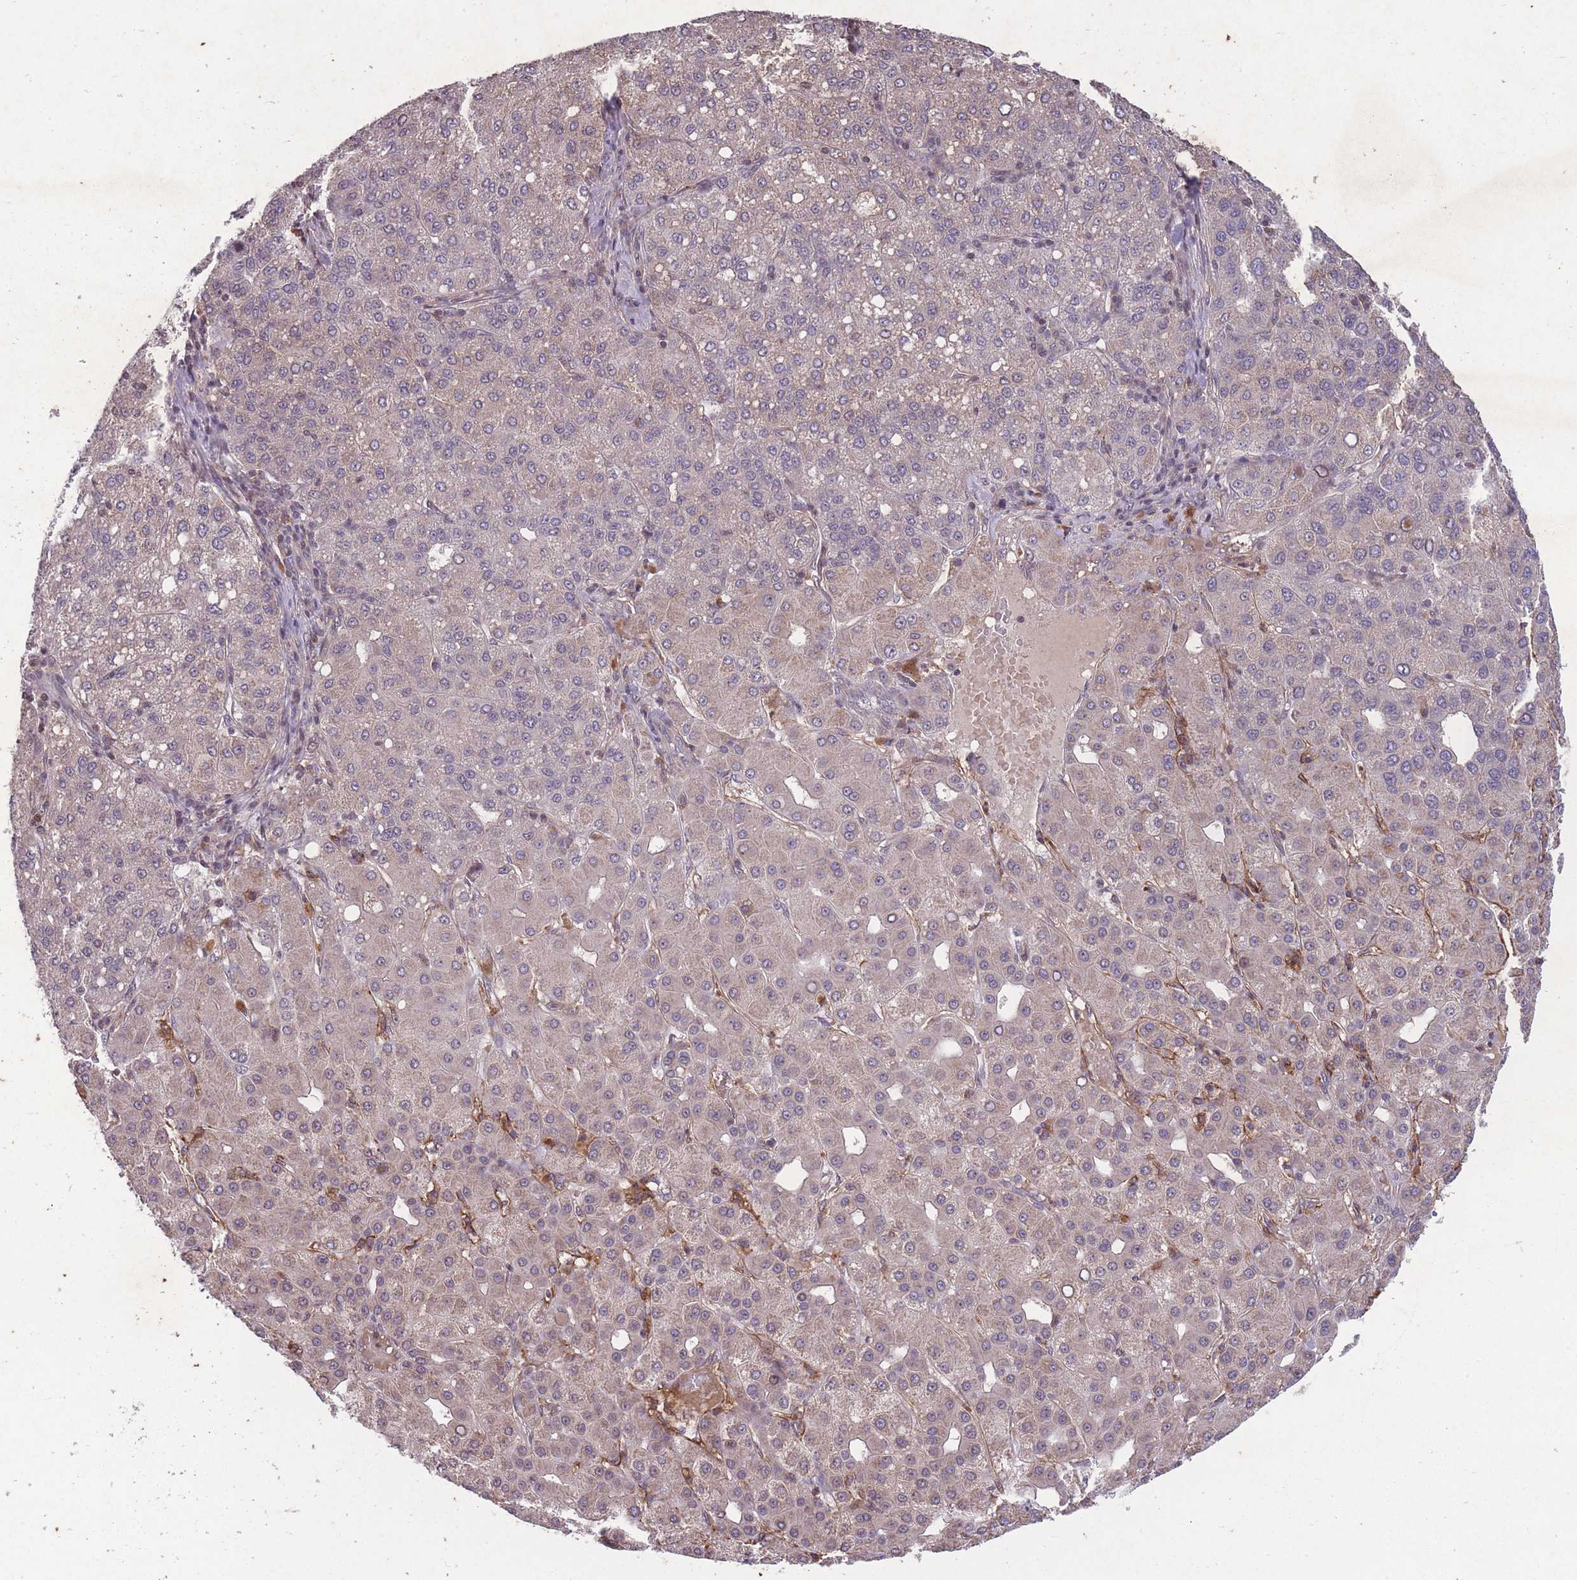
{"staining": {"intensity": "weak", "quantity": ">75%", "location": "cytoplasmic/membranous,nuclear"}, "tissue": "liver cancer", "cell_type": "Tumor cells", "image_type": "cancer", "snomed": [{"axis": "morphology", "description": "Carcinoma, Hepatocellular, NOS"}, {"axis": "topography", "description": "Liver"}], "caption": "Liver hepatocellular carcinoma tissue shows weak cytoplasmic/membranous and nuclear staining in approximately >75% of tumor cells, visualized by immunohistochemistry. The staining is performed using DAB brown chromogen to label protein expression. The nuclei are counter-stained blue using hematoxylin.", "gene": "GGT5", "patient": {"sex": "male", "age": 65}}